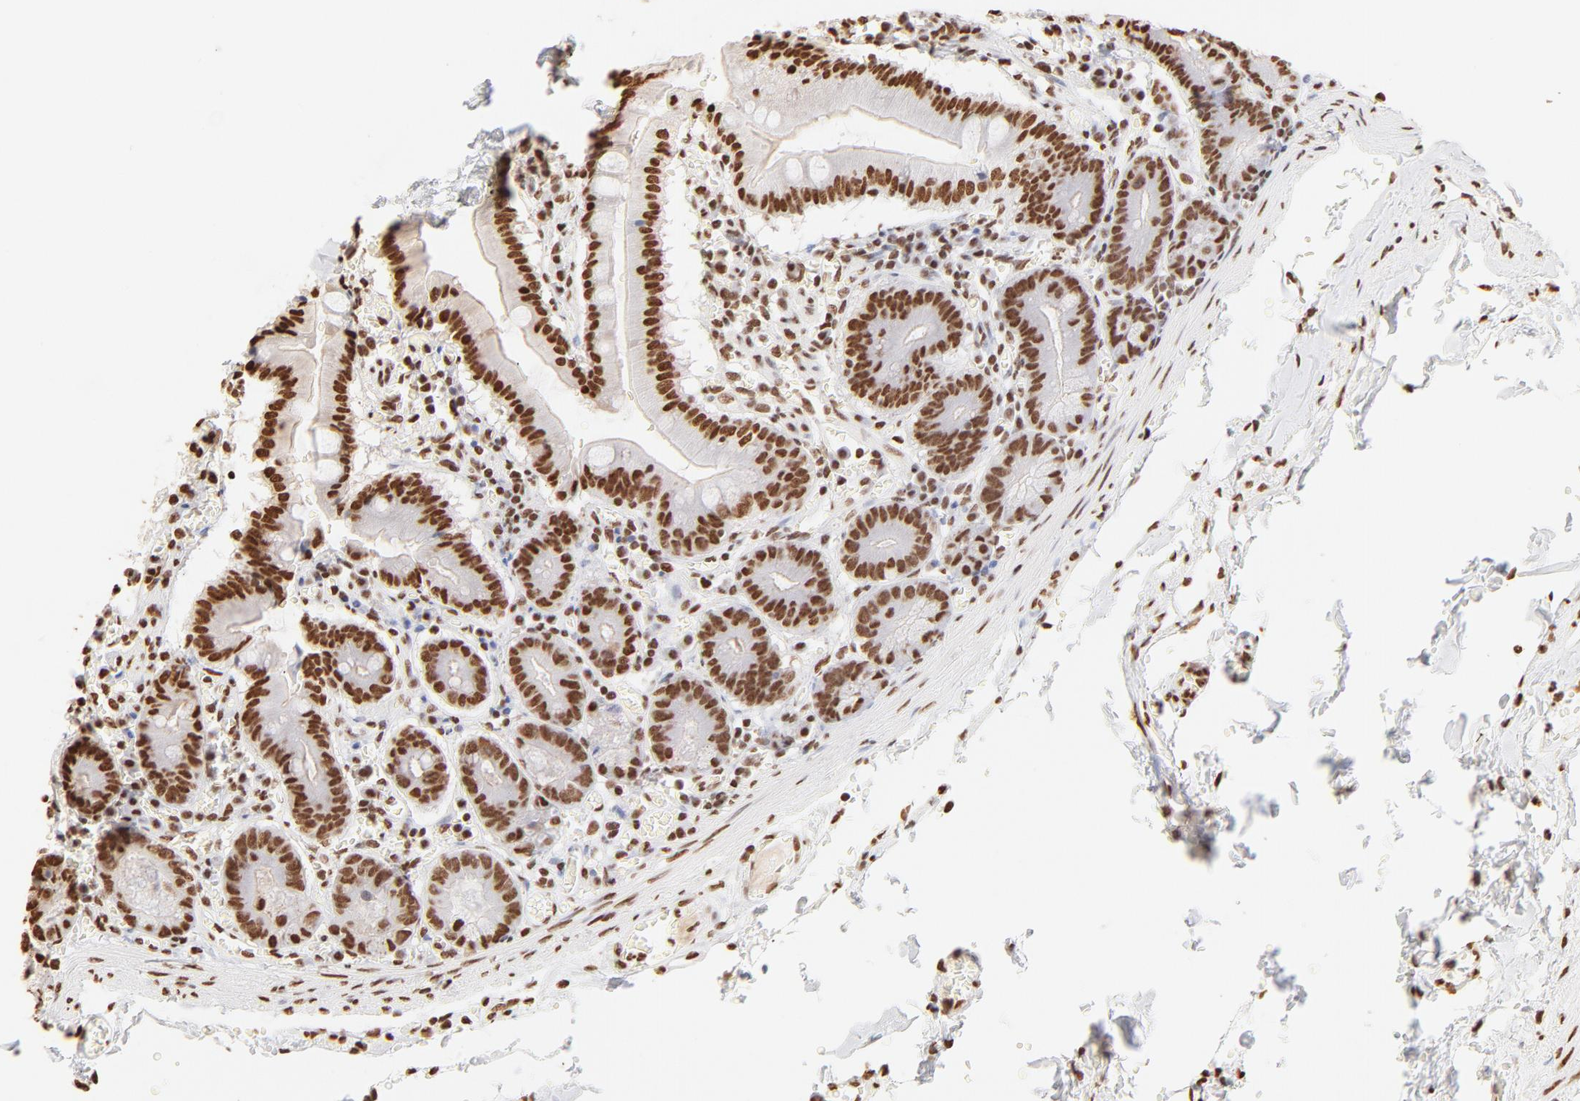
{"staining": {"intensity": "strong", "quantity": ">75%", "location": "cytoplasmic/membranous,nuclear"}, "tissue": "small intestine", "cell_type": "Glandular cells", "image_type": "normal", "snomed": [{"axis": "morphology", "description": "Normal tissue, NOS"}, {"axis": "topography", "description": "Small intestine"}], "caption": "This micrograph exhibits immunohistochemistry staining of unremarkable human small intestine, with high strong cytoplasmic/membranous,nuclear staining in about >75% of glandular cells.", "gene": "ZNF540", "patient": {"sex": "male", "age": 71}}